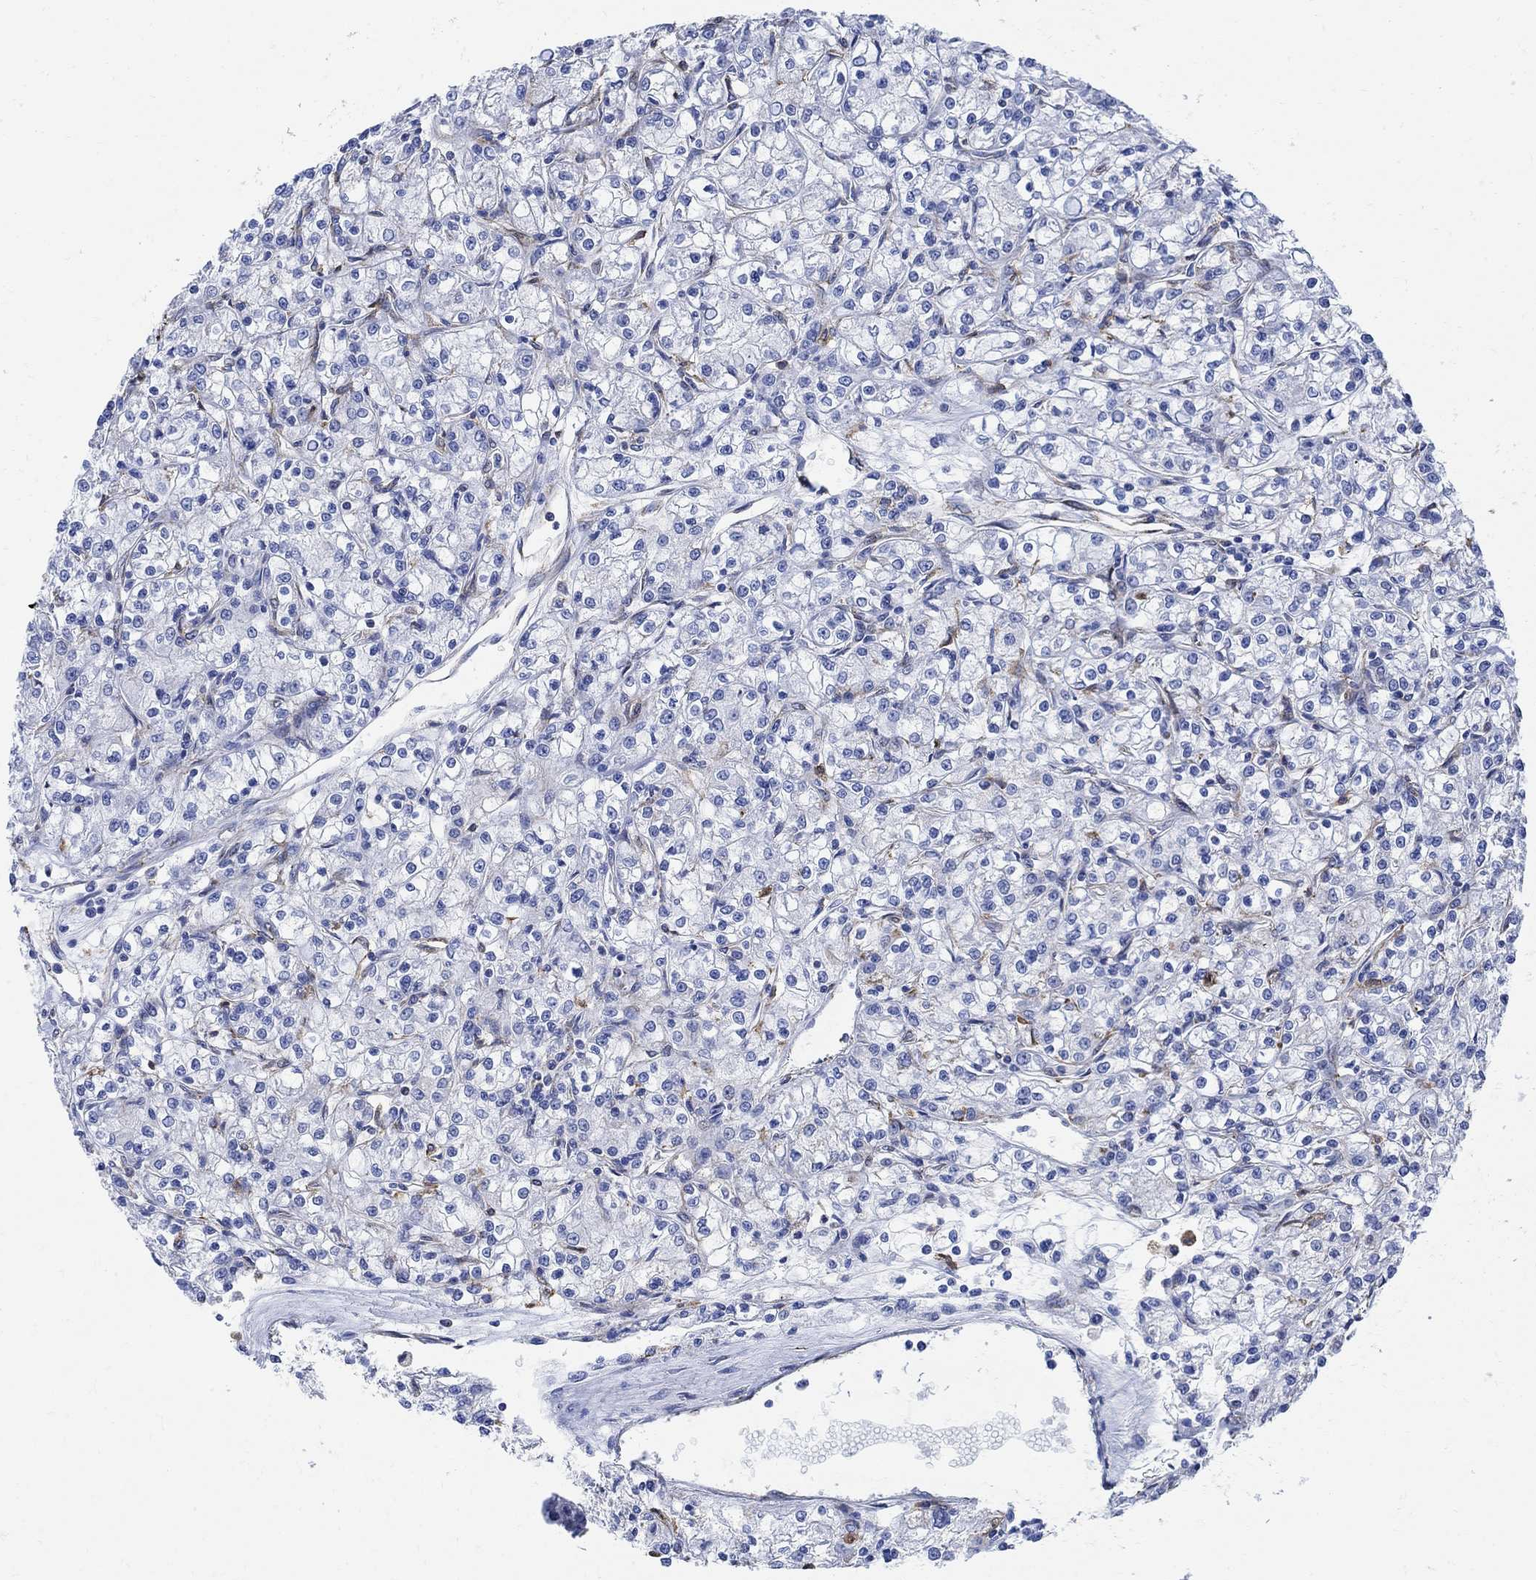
{"staining": {"intensity": "negative", "quantity": "none", "location": "none"}, "tissue": "renal cancer", "cell_type": "Tumor cells", "image_type": "cancer", "snomed": [{"axis": "morphology", "description": "Adenocarcinoma, NOS"}, {"axis": "topography", "description": "Kidney"}], "caption": "Immunohistochemical staining of human renal cancer (adenocarcinoma) reveals no significant staining in tumor cells. (DAB IHC, high magnification).", "gene": "PHF21B", "patient": {"sex": "female", "age": 59}}